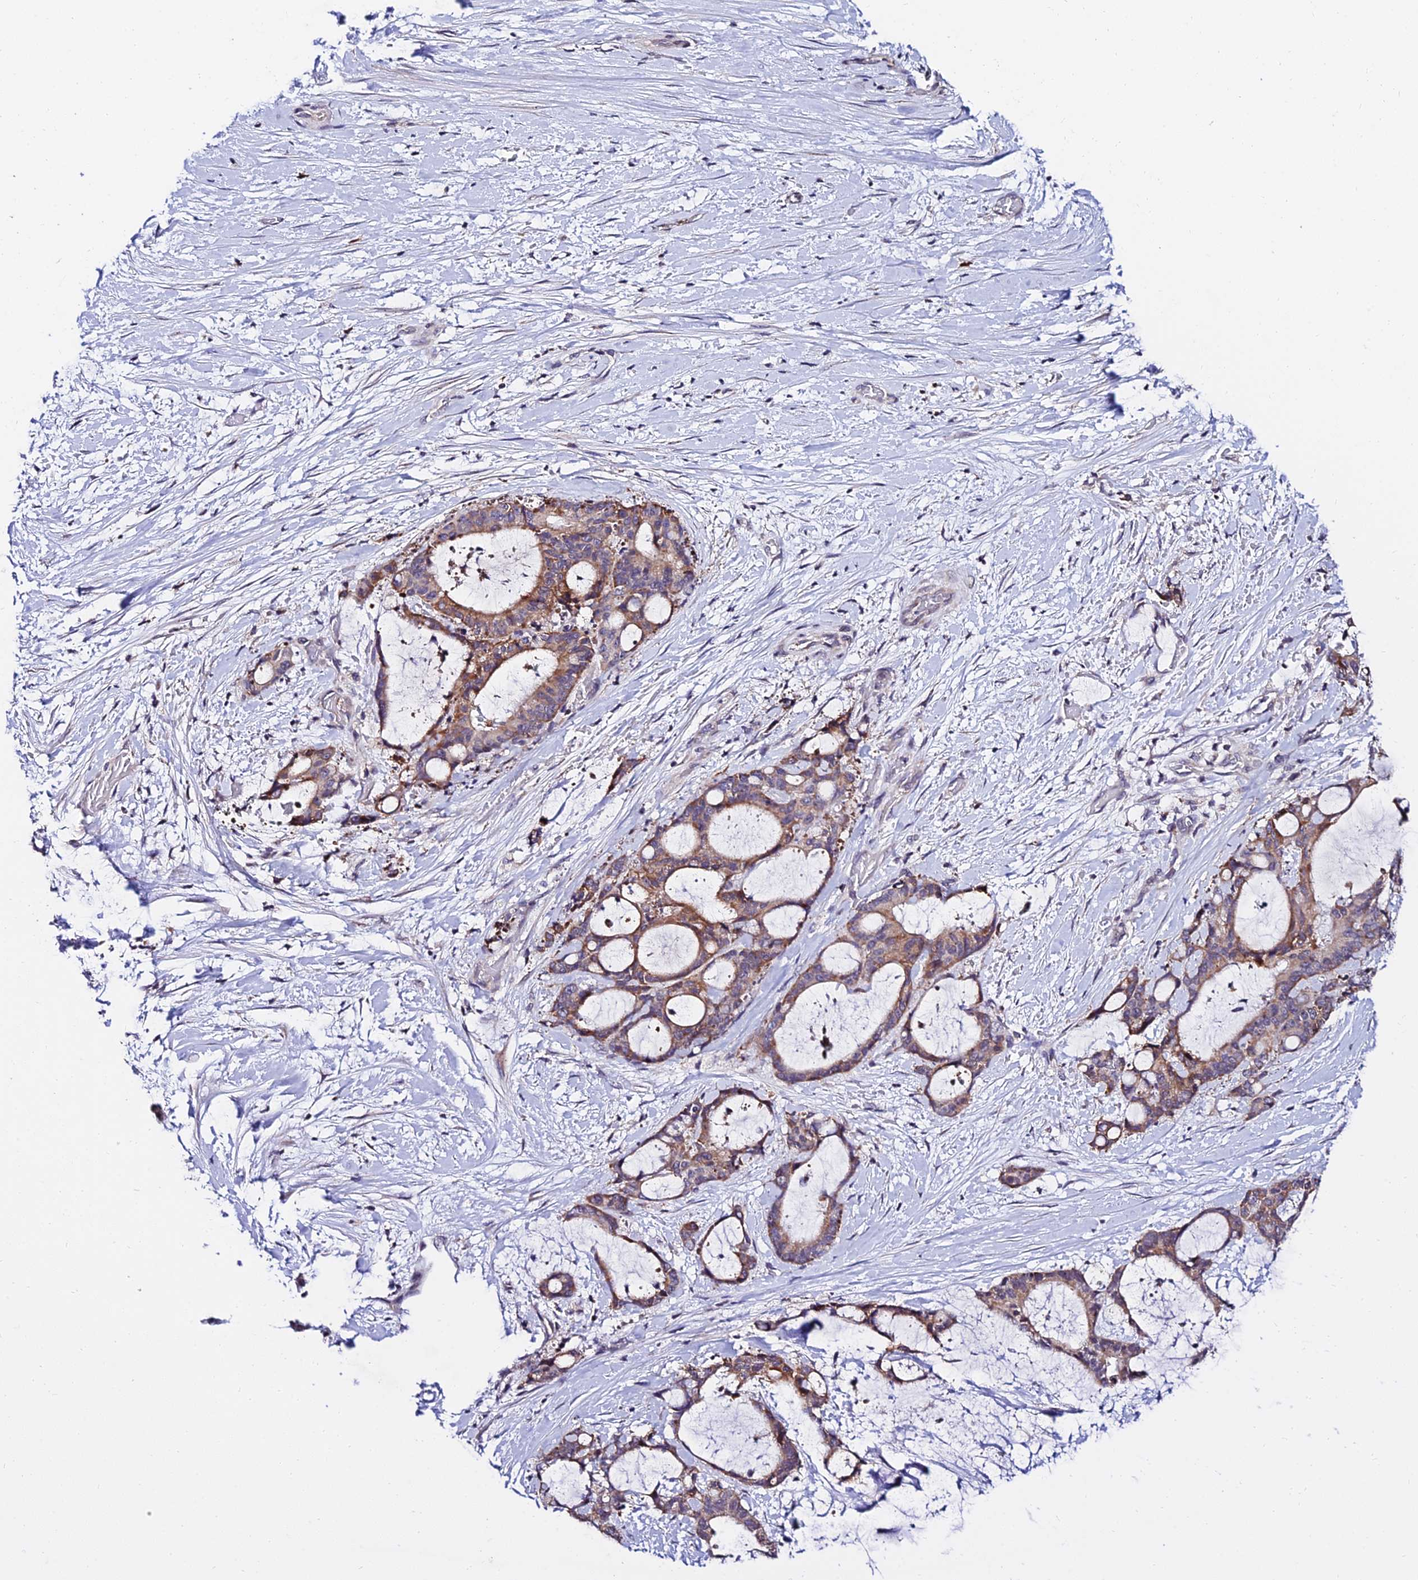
{"staining": {"intensity": "moderate", "quantity": "25%-75%", "location": "cytoplasmic/membranous"}, "tissue": "liver cancer", "cell_type": "Tumor cells", "image_type": "cancer", "snomed": [{"axis": "morphology", "description": "Normal tissue, NOS"}, {"axis": "morphology", "description": "Cholangiocarcinoma"}, {"axis": "topography", "description": "Liver"}, {"axis": "topography", "description": "Peripheral nerve tissue"}], "caption": "Liver cholangiocarcinoma tissue shows moderate cytoplasmic/membranous staining in about 25%-75% of tumor cells, visualized by immunohistochemistry.", "gene": "CDNF", "patient": {"sex": "female", "age": 73}}